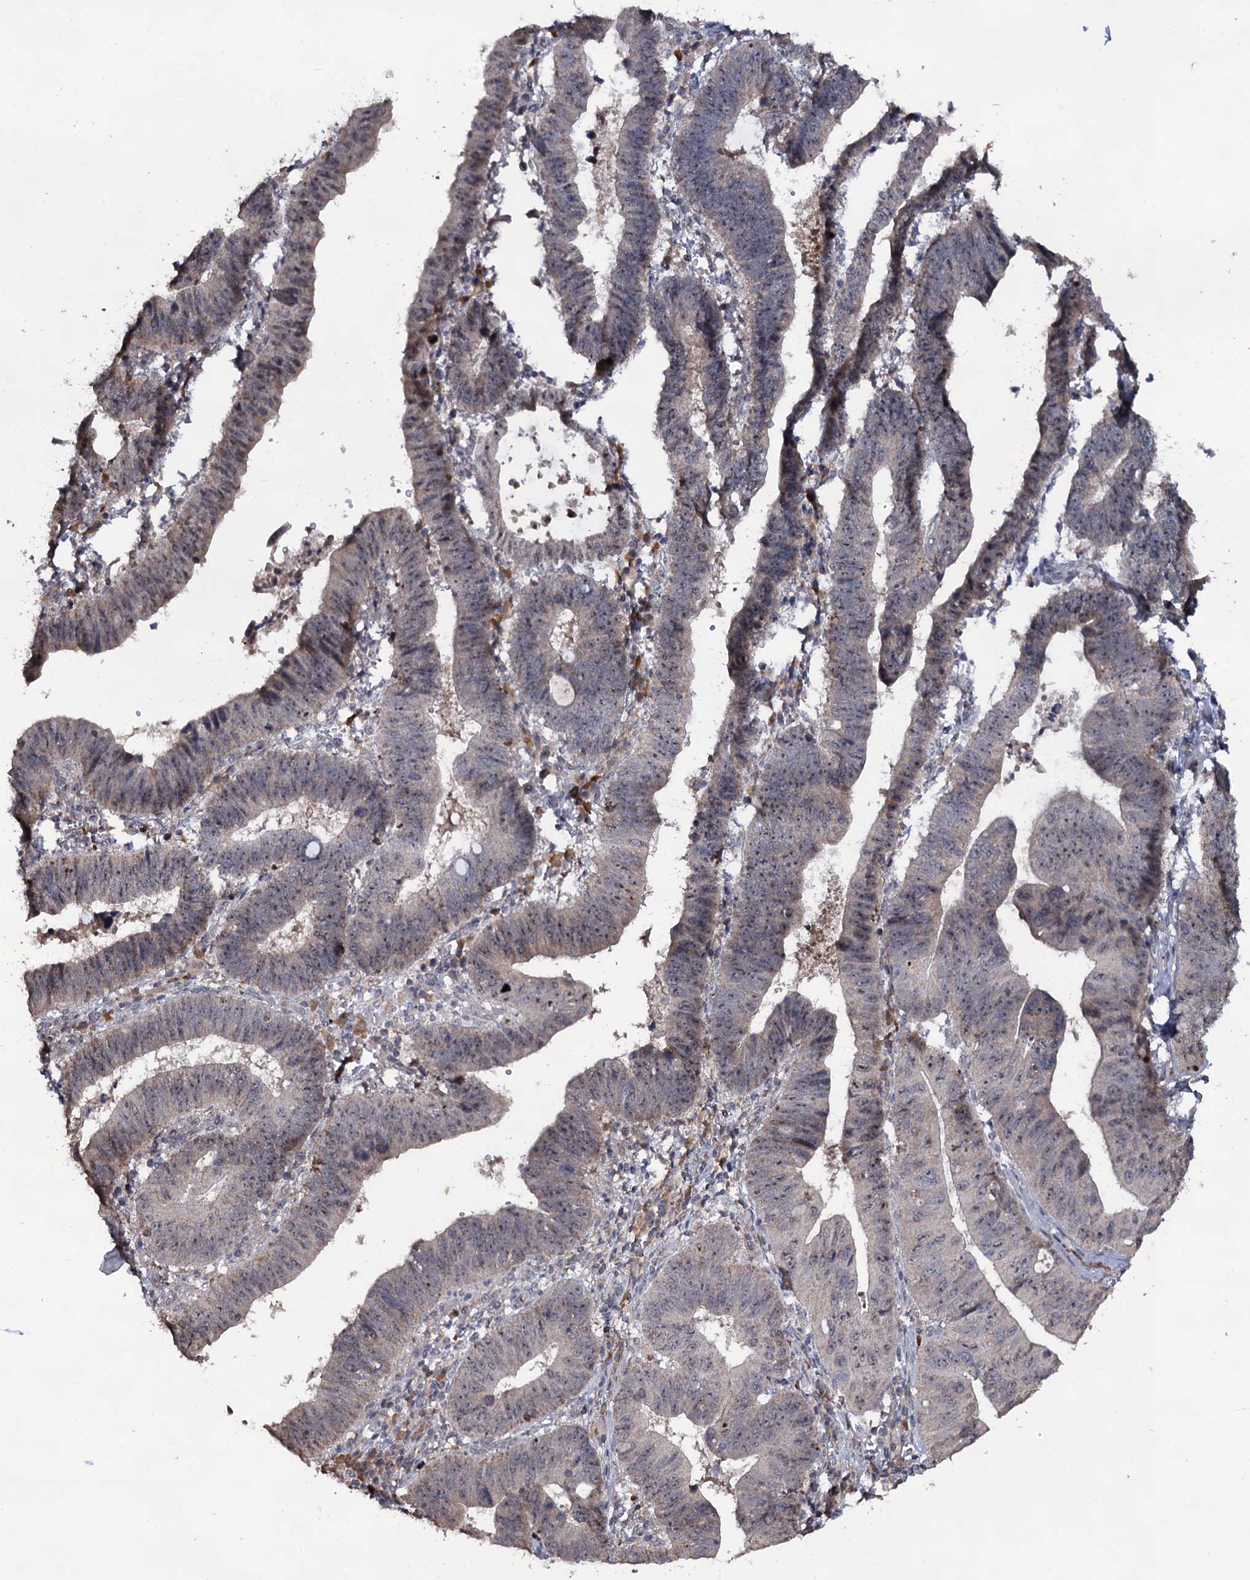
{"staining": {"intensity": "weak", "quantity": "25%-75%", "location": "cytoplasmic/membranous"}, "tissue": "stomach cancer", "cell_type": "Tumor cells", "image_type": "cancer", "snomed": [{"axis": "morphology", "description": "Adenocarcinoma, NOS"}, {"axis": "topography", "description": "Stomach"}], "caption": "Weak cytoplasmic/membranous protein staining is appreciated in approximately 25%-75% of tumor cells in stomach cancer (adenocarcinoma).", "gene": "LRRC63", "patient": {"sex": "male", "age": 59}}